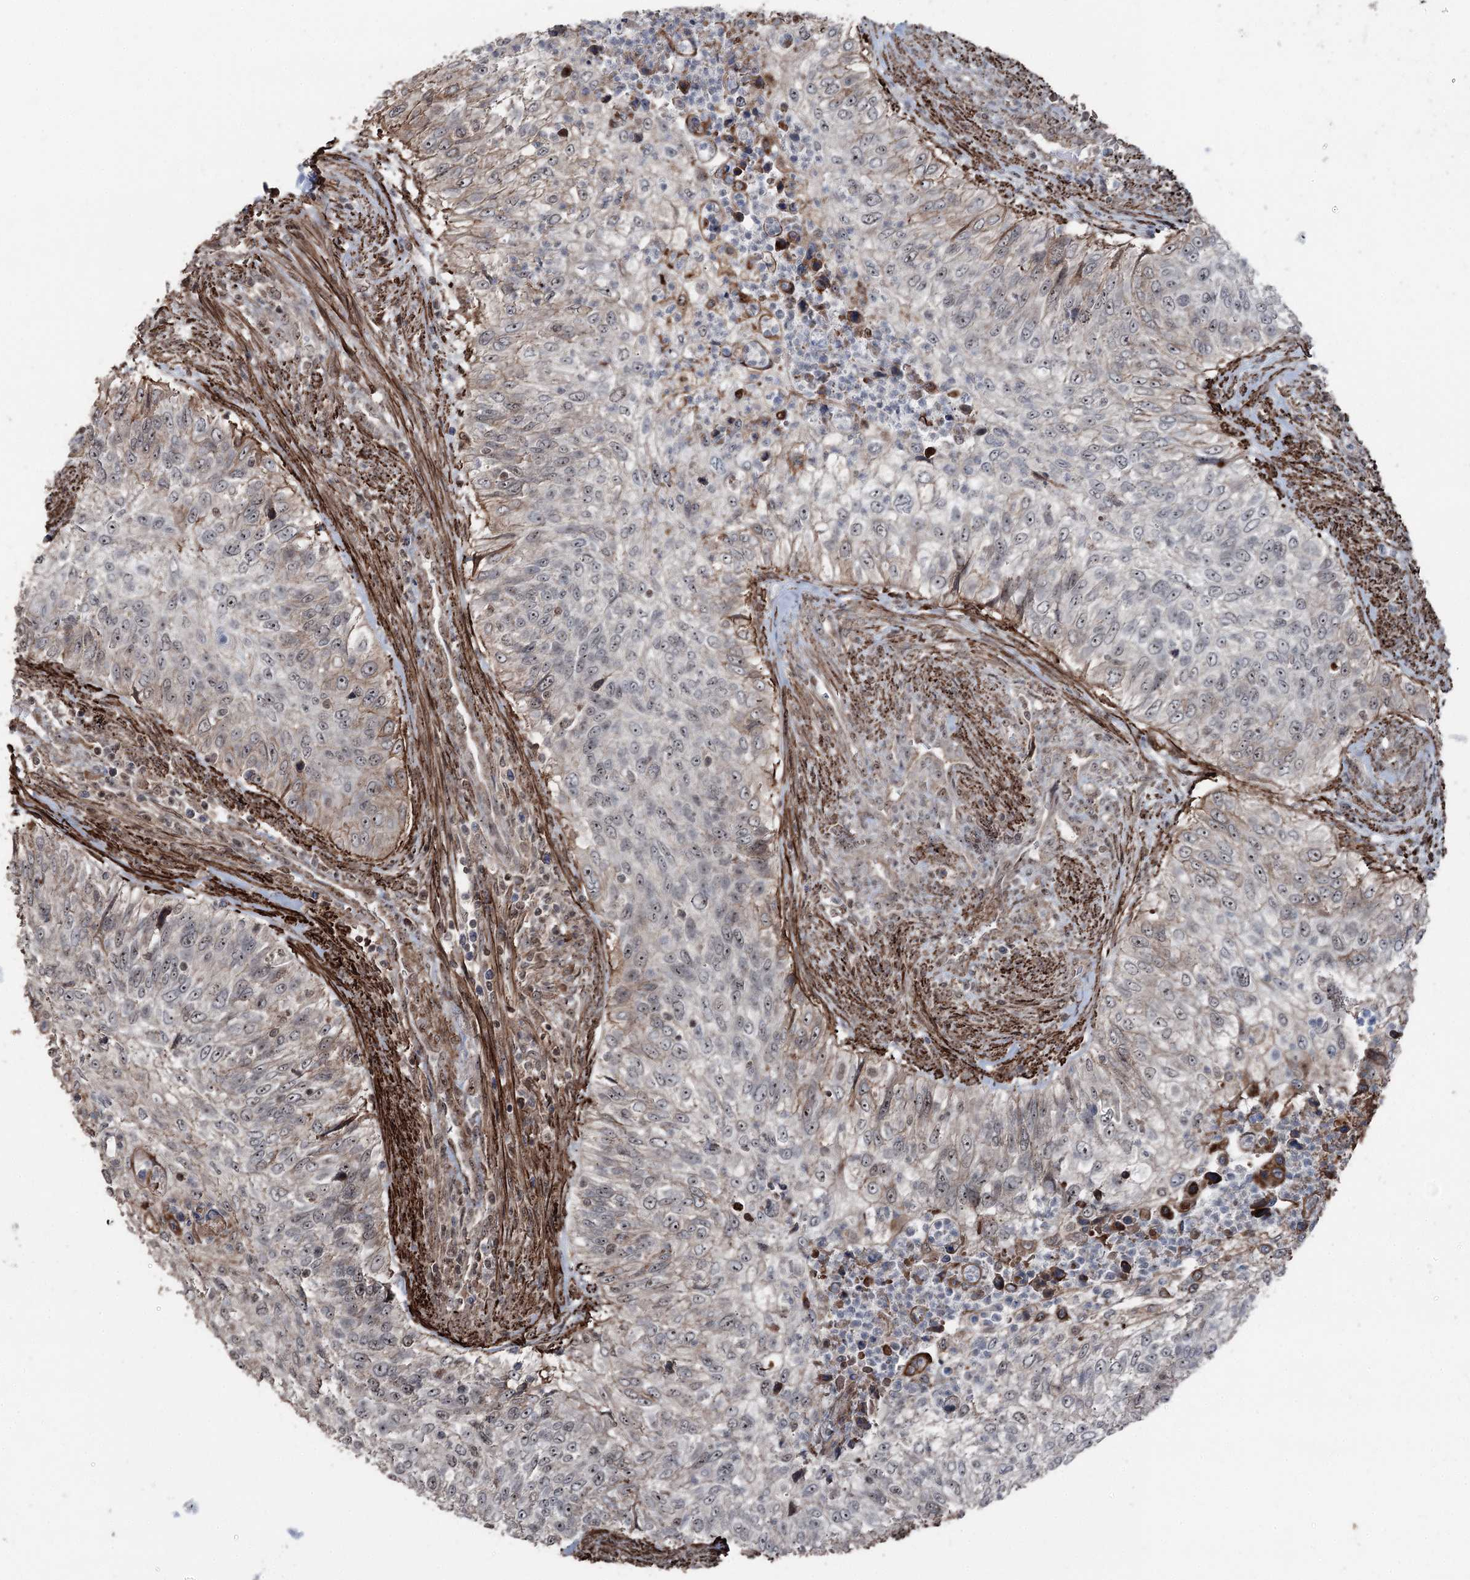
{"staining": {"intensity": "weak", "quantity": "<25%", "location": "cytoplasmic/membranous,nuclear"}, "tissue": "urothelial cancer", "cell_type": "Tumor cells", "image_type": "cancer", "snomed": [{"axis": "morphology", "description": "Urothelial carcinoma, High grade"}, {"axis": "topography", "description": "Urinary bladder"}], "caption": "The photomicrograph displays no significant positivity in tumor cells of high-grade urothelial carcinoma.", "gene": "CCDC82", "patient": {"sex": "female", "age": 60}}